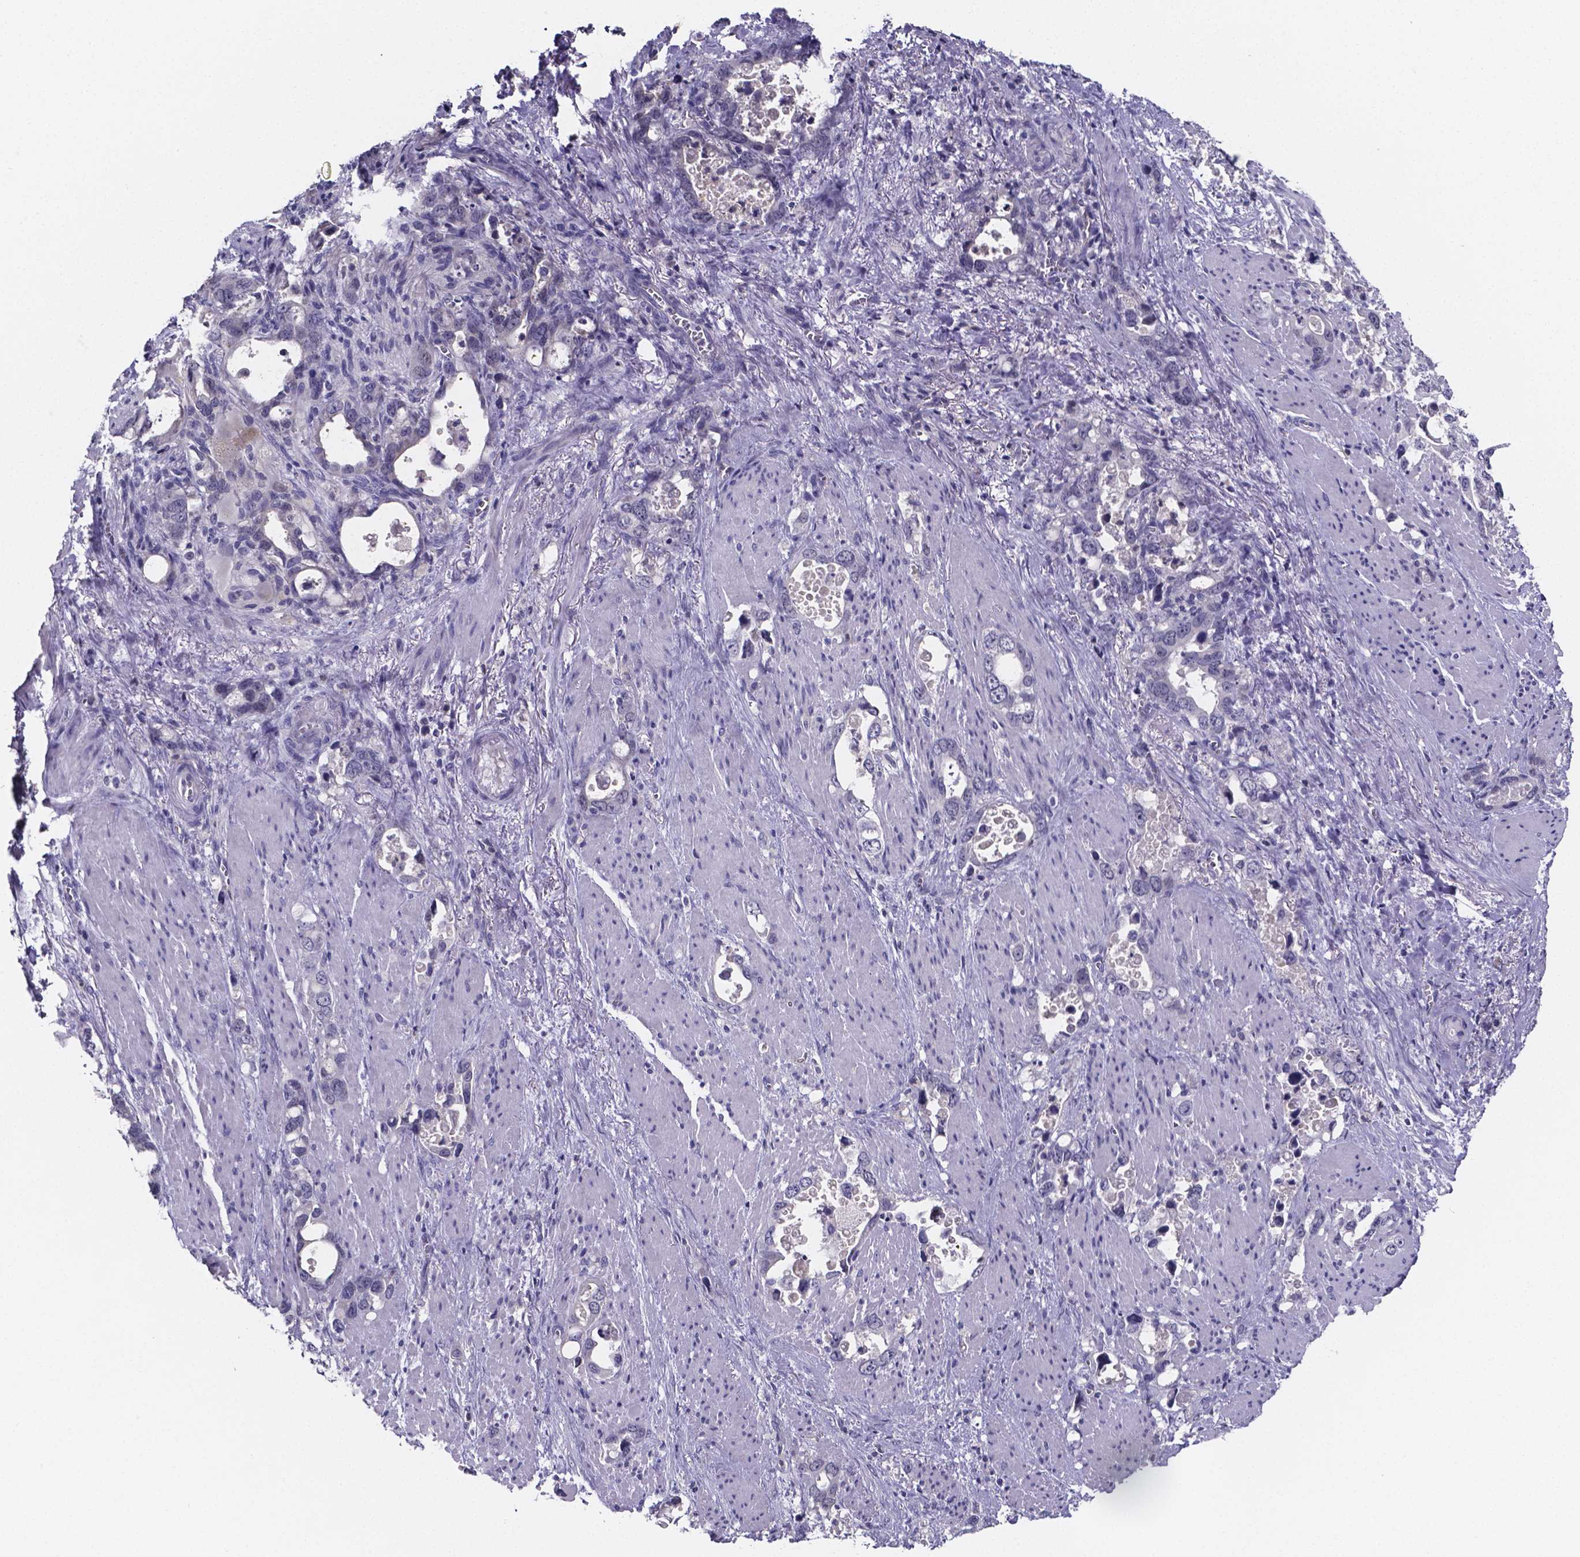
{"staining": {"intensity": "negative", "quantity": "none", "location": "none"}, "tissue": "stomach cancer", "cell_type": "Tumor cells", "image_type": "cancer", "snomed": [{"axis": "morphology", "description": "Normal tissue, NOS"}, {"axis": "morphology", "description": "Adenocarcinoma, NOS"}, {"axis": "topography", "description": "Esophagus"}, {"axis": "topography", "description": "Stomach, upper"}], "caption": "The image exhibits no significant staining in tumor cells of stomach cancer.", "gene": "IZUMO1", "patient": {"sex": "male", "age": 74}}